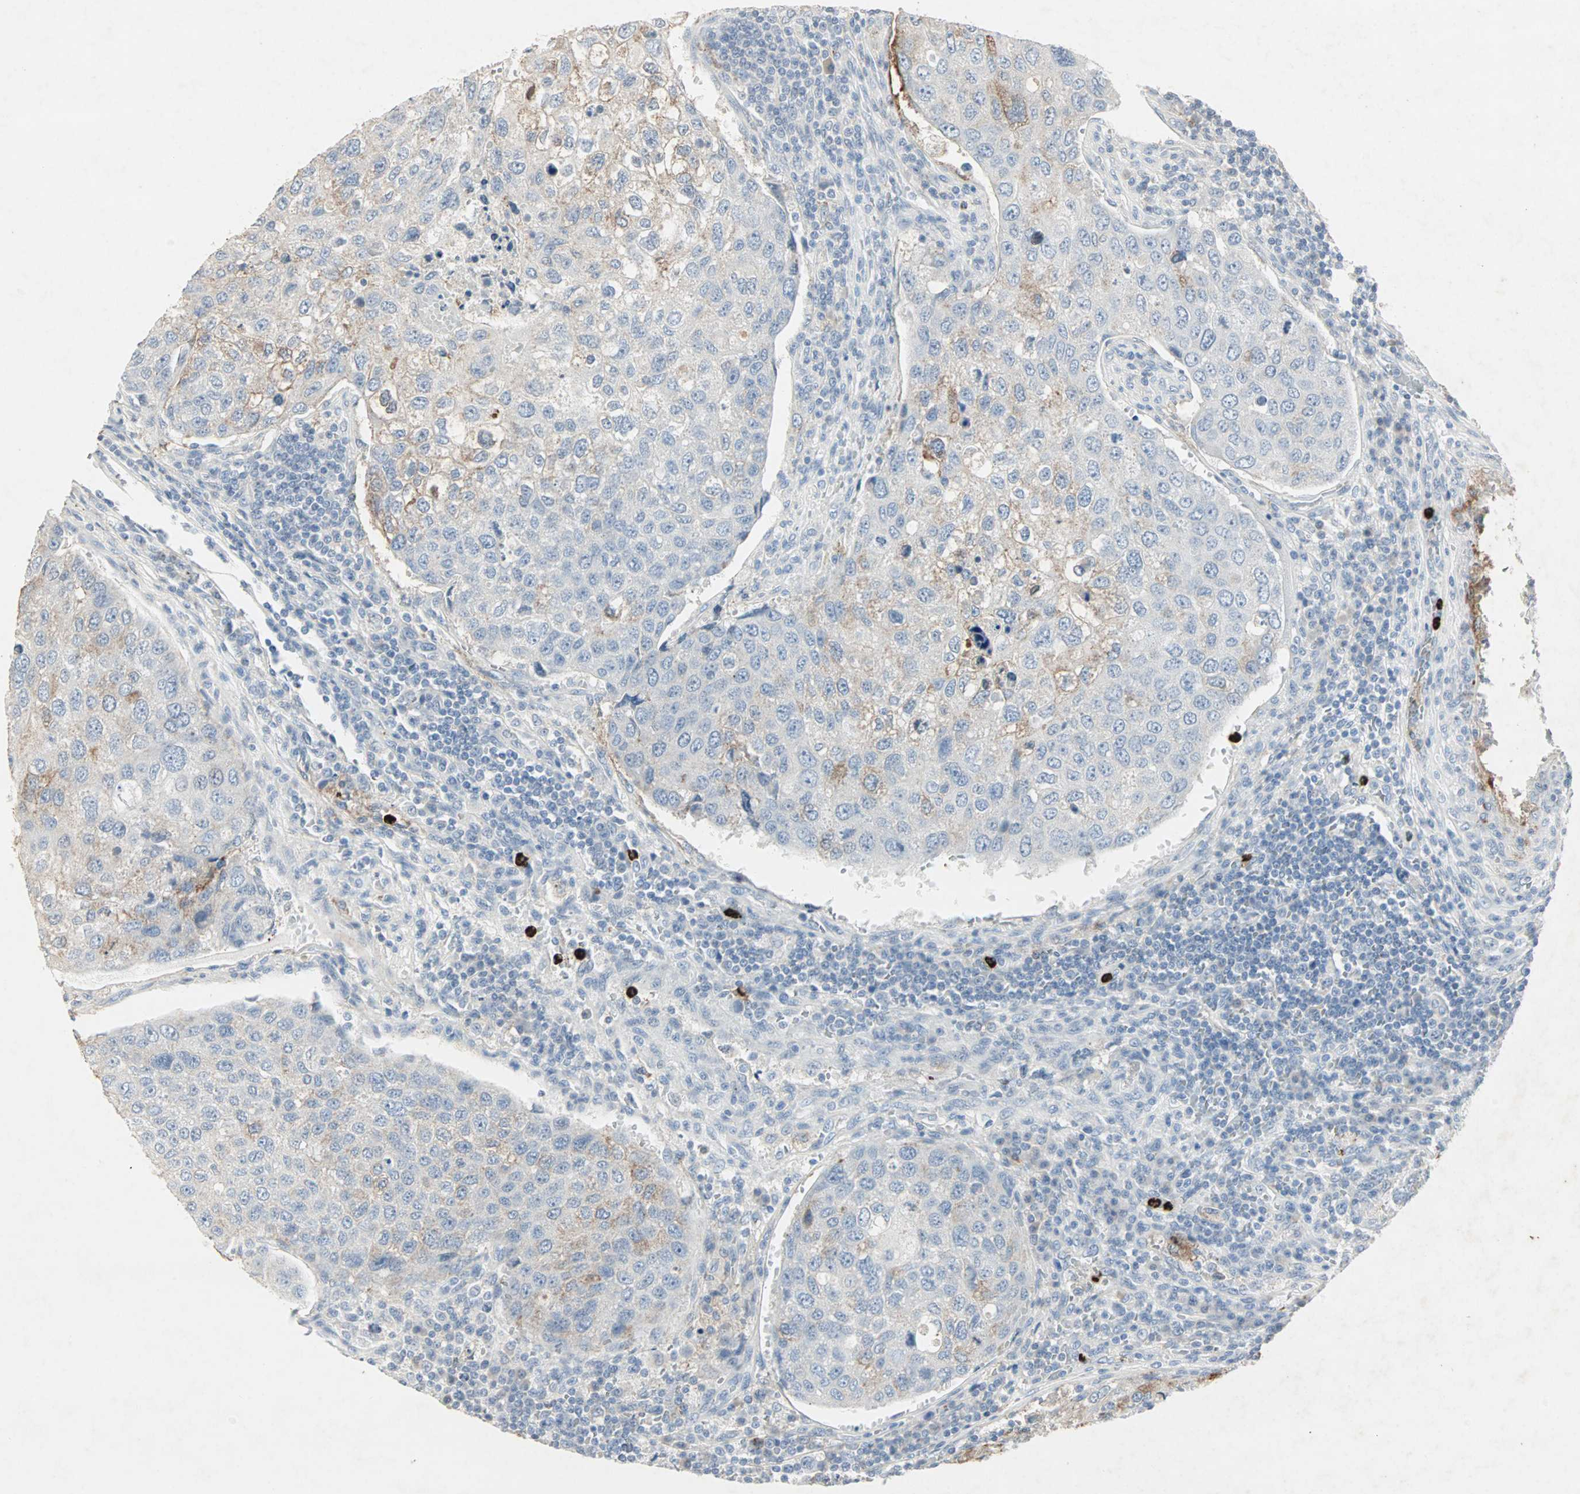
{"staining": {"intensity": "moderate", "quantity": "<25%", "location": "cytoplasmic/membranous"}, "tissue": "urothelial cancer", "cell_type": "Tumor cells", "image_type": "cancer", "snomed": [{"axis": "morphology", "description": "Urothelial carcinoma, High grade"}, {"axis": "topography", "description": "Lymph node"}, {"axis": "topography", "description": "Urinary bladder"}], "caption": "DAB immunohistochemical staining of human high-grade urothelial carcinoma reveals moderate cytoplasmic/membranous protein staining in about <25% of tumor cells. The staining was performed using DAB to visualize the protein expression in brown, while the nuclei were stained in blue with hematoxylin (Magnification: 20x).", "gene": "CEACAM6", "patient": {"sex": "male", "age": 51}}